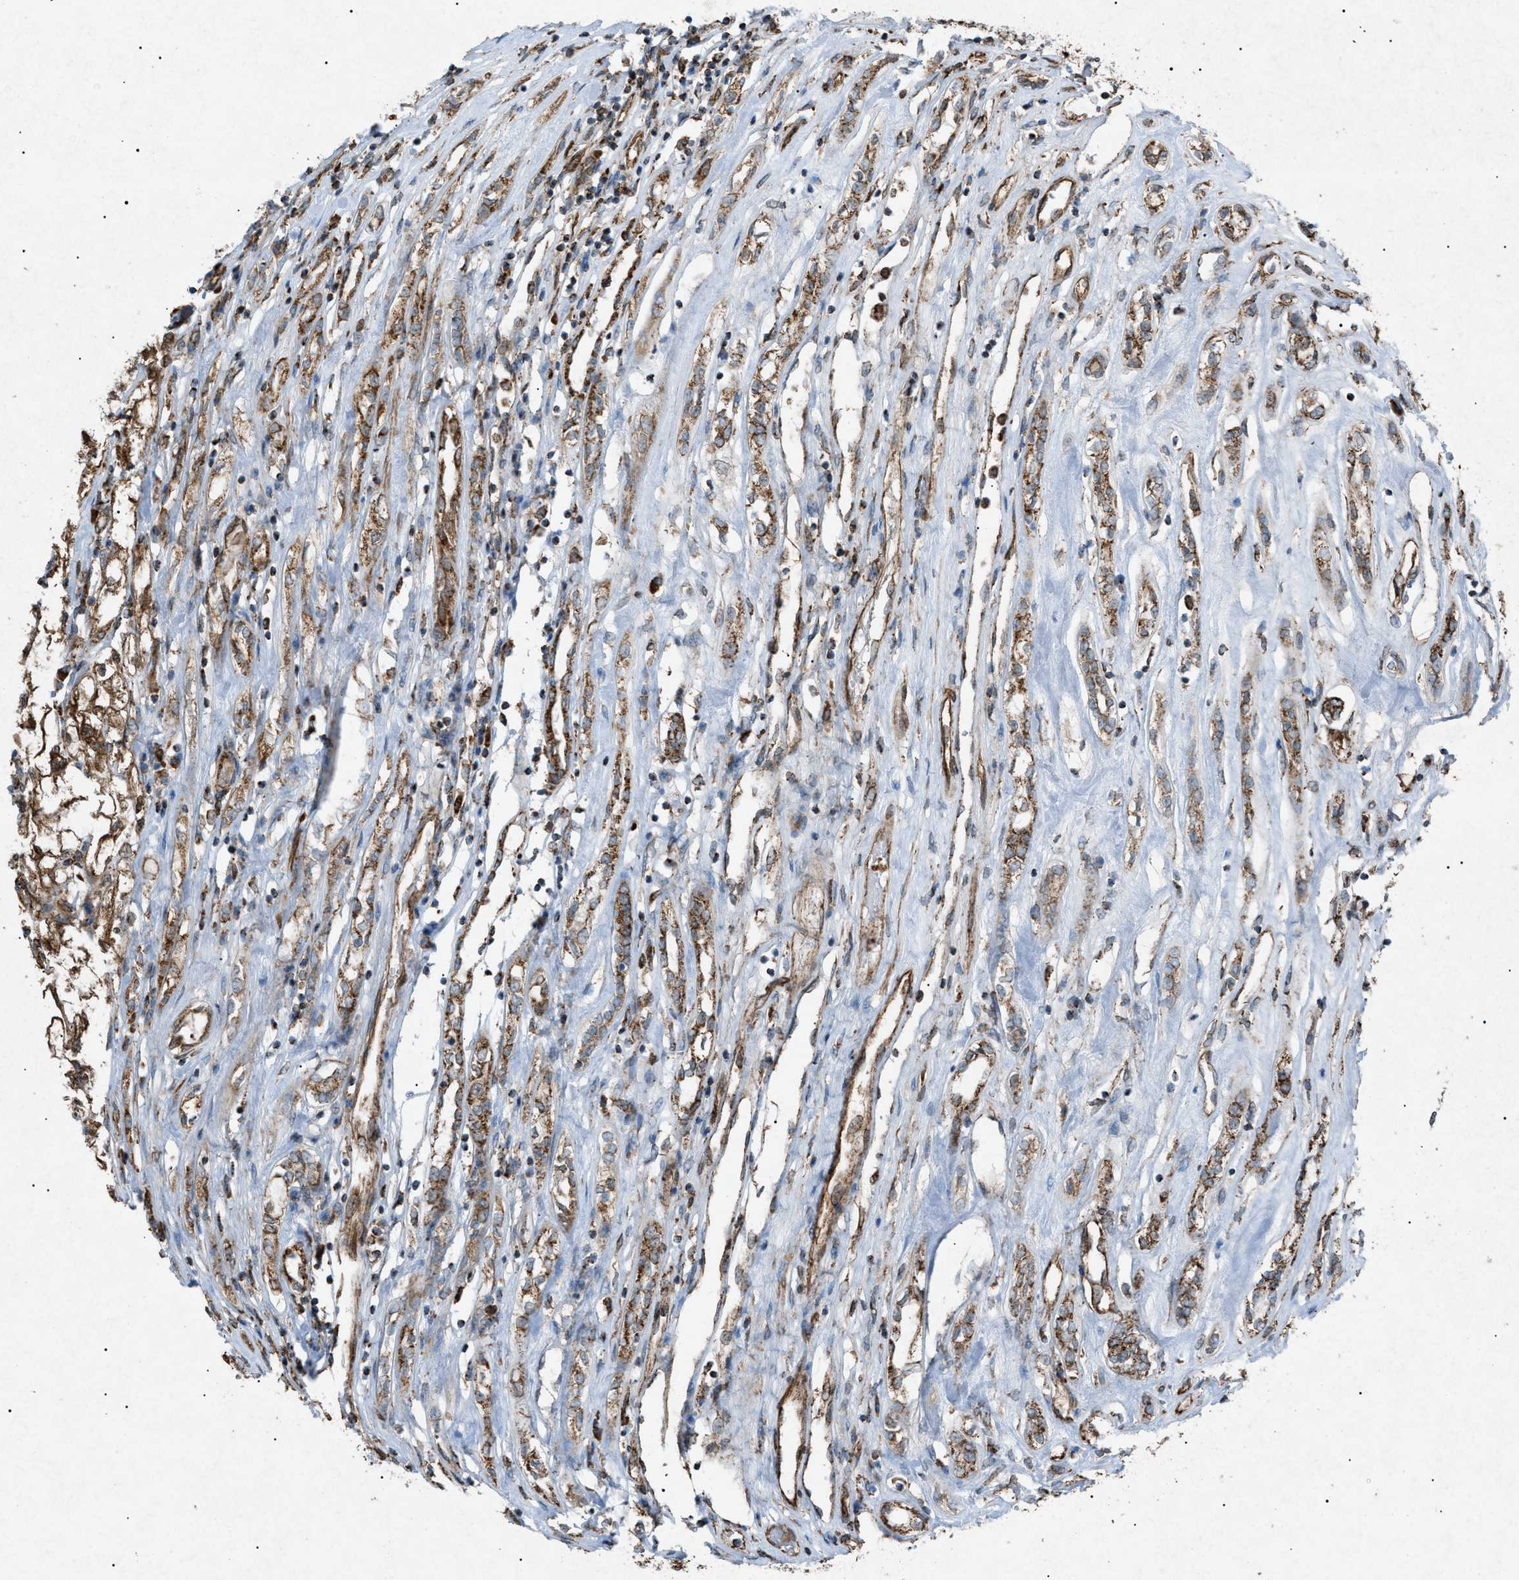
{"staining": {"intensity": "moderate", "quantity": ">75%", "location": "cytoplasmic/membranous"}, "tissue": "renal cancer", "cell_type": "Tumor cells", "image_type": "cancer", "snomed": [{"axis": "morphology", "description": "Adenocarcinoma, NOS"}, {"axis": "topography", "description": "Kidney"}], "caption": "Approximately >75% of tumor cells in human adenocarcinoma (renal) exhibit moderate cytoplasmic/membranous protein positivity as visualized by brown immunohistochemical staining.", "gene": "C1GALT1C1", "patient": {"sex": "female", "age": 70}}